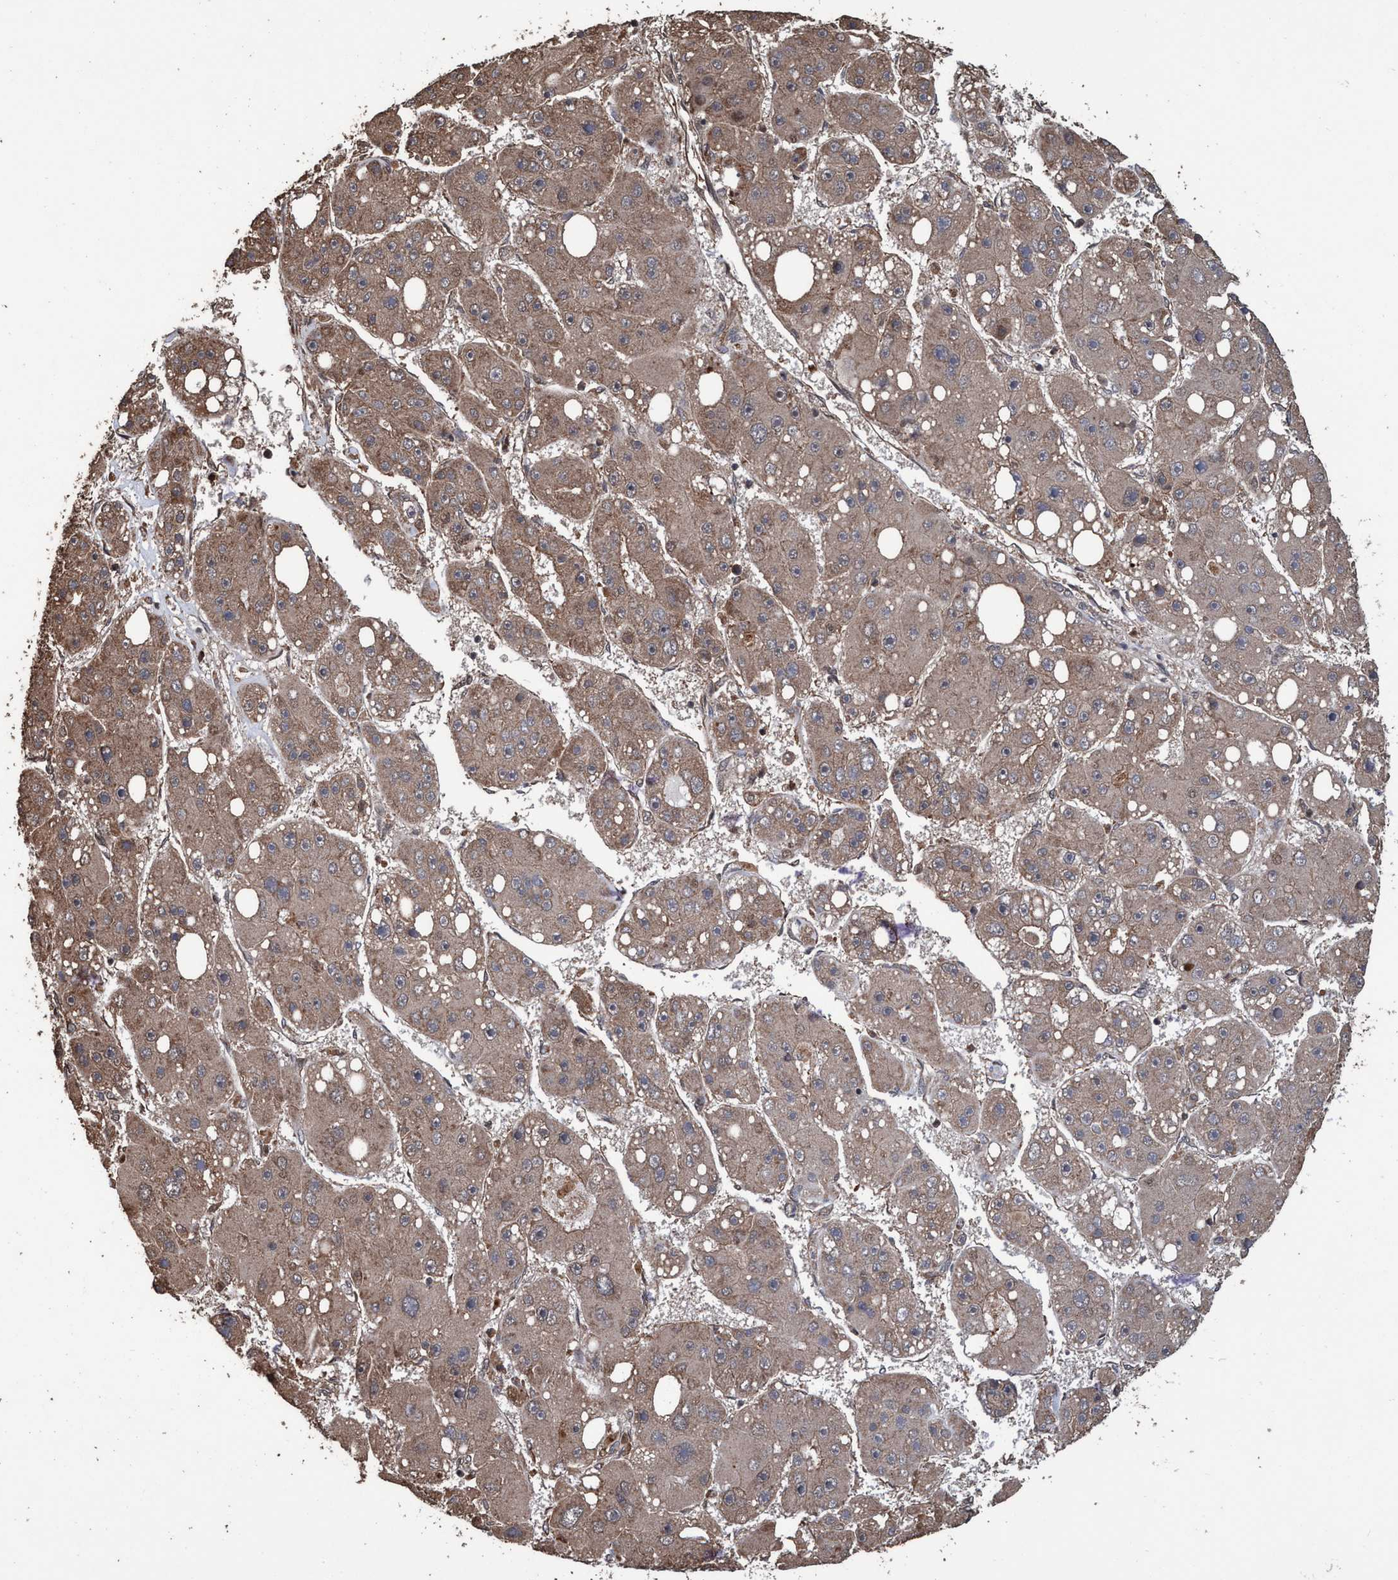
{"staining": {"intensity": "moderate", "quantity": ">75%", "location": "cytoplasmic/membranous"}, "tissue": "liver cancer", "cell_type": "Tumor cells", "image_type": "cancer", "snomed": [{"axis": "morphology", "description": "Carcinoma, Hepatocellular, NOS"}, {"axis": "topography", "description": "Liver"}], "caption": "Liver cancer stained for a protein (brown) exhibits moderate cytoplasmic/membranous positive expression in about >75% of tumor cells.", "gene": "TRPC7", "patient": {"sex": "female", "age": 61}}